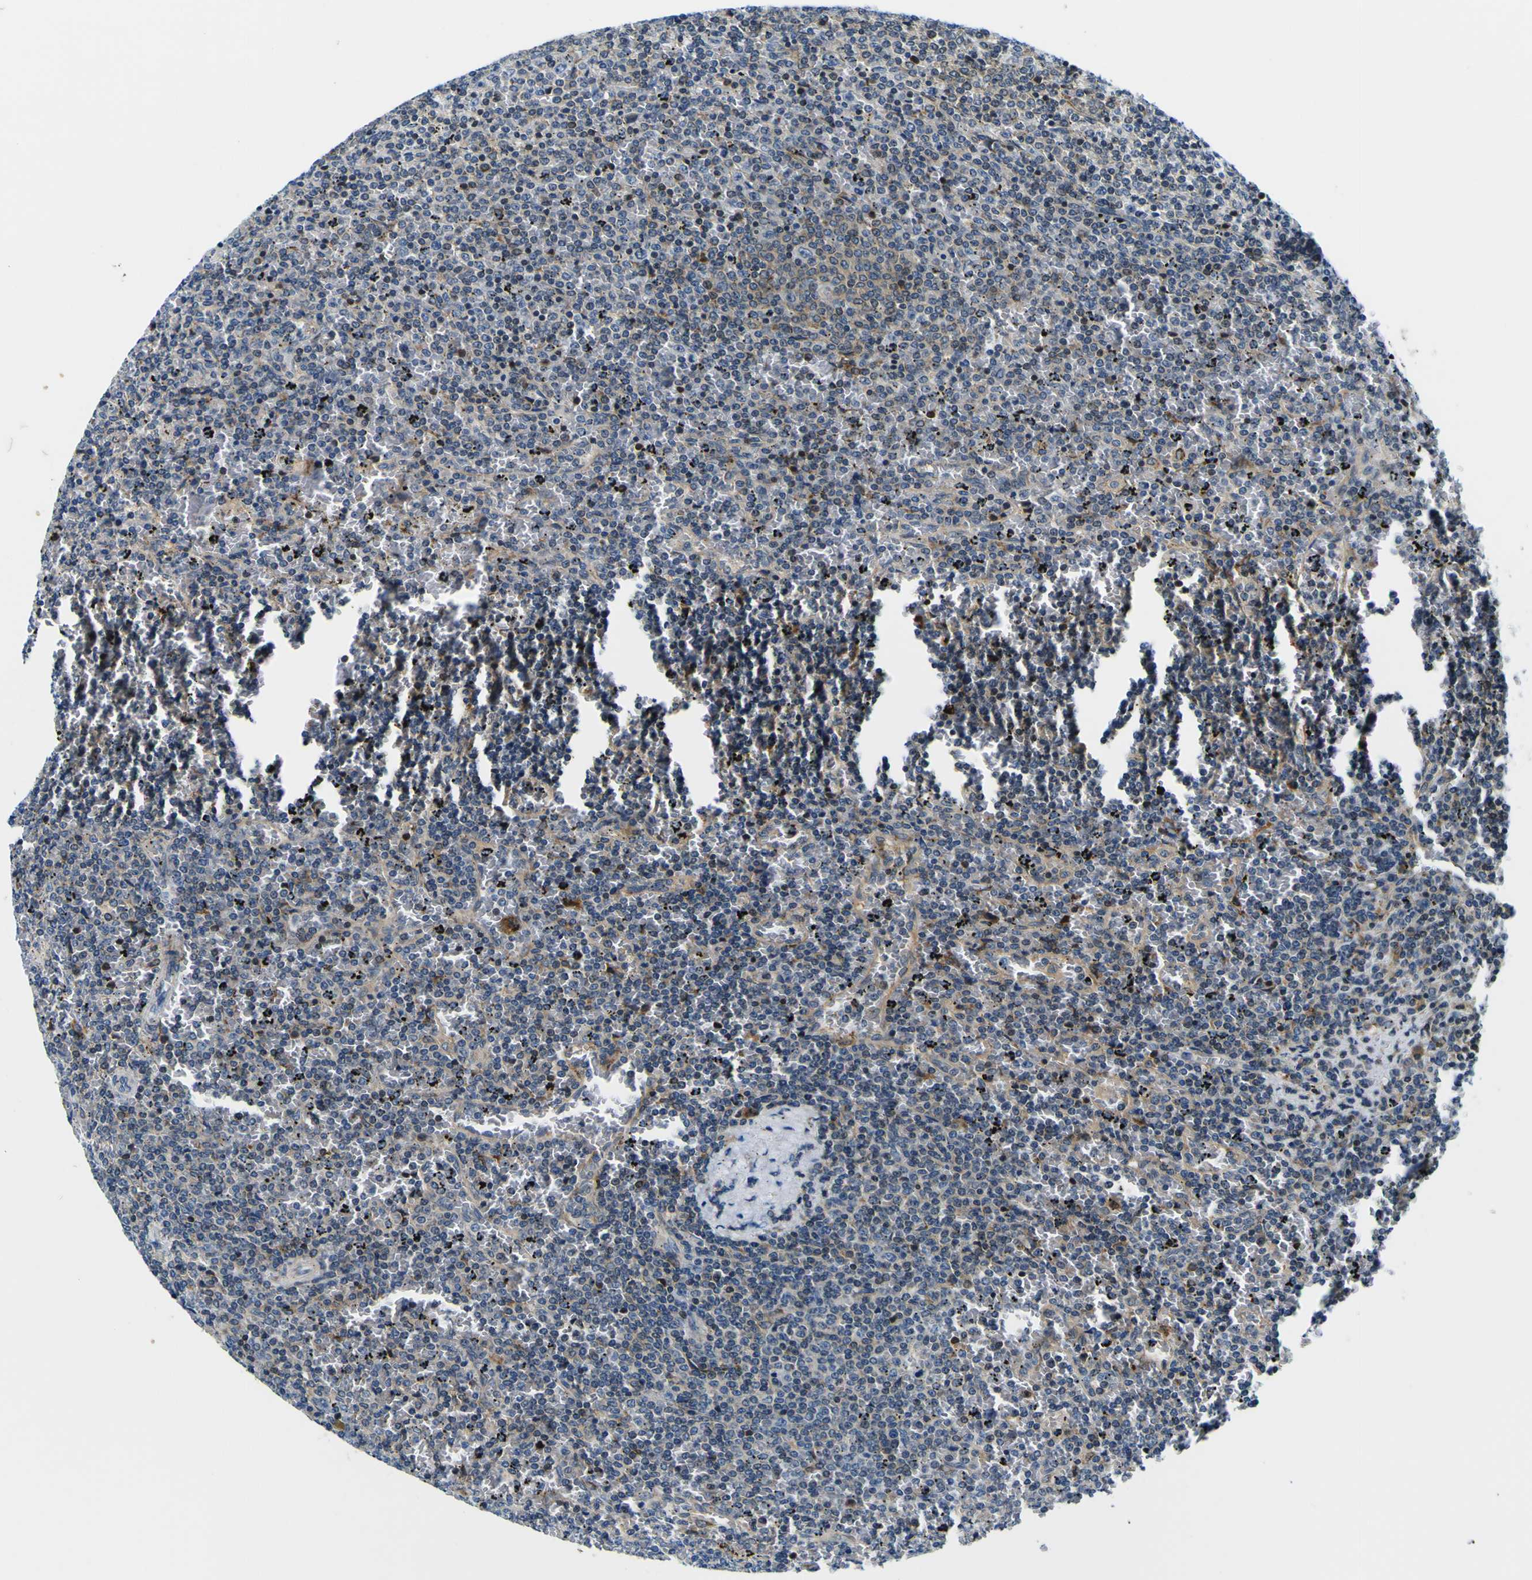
{"staining": {"intensity": "weak", "quantity": "<25%", "location": "cytoplasmic/membranous"}, "tissue": "lymphoma", "cell_type": "Tumor cells", "image_type": "cancer", "snomed": [{"axis": "morphology", "description": "Malignant lymphoma, non-Hodgkin's type, Low grade"}, {"axis": "topography", "description": "Spleen"}], "caption": "Immunohistochemistry (IHC) photomicrograph of neoplastic tissue: low-grade malignant lymphoma, non-Hodgkin's type stained with DAB displays no significant protein staining in tumor cells. (Immunohistochemistry (IHC), brightfield microscopy, high magnification).", "gene": "NLRP3", "patient": {"sex": "female", "age": 77}}